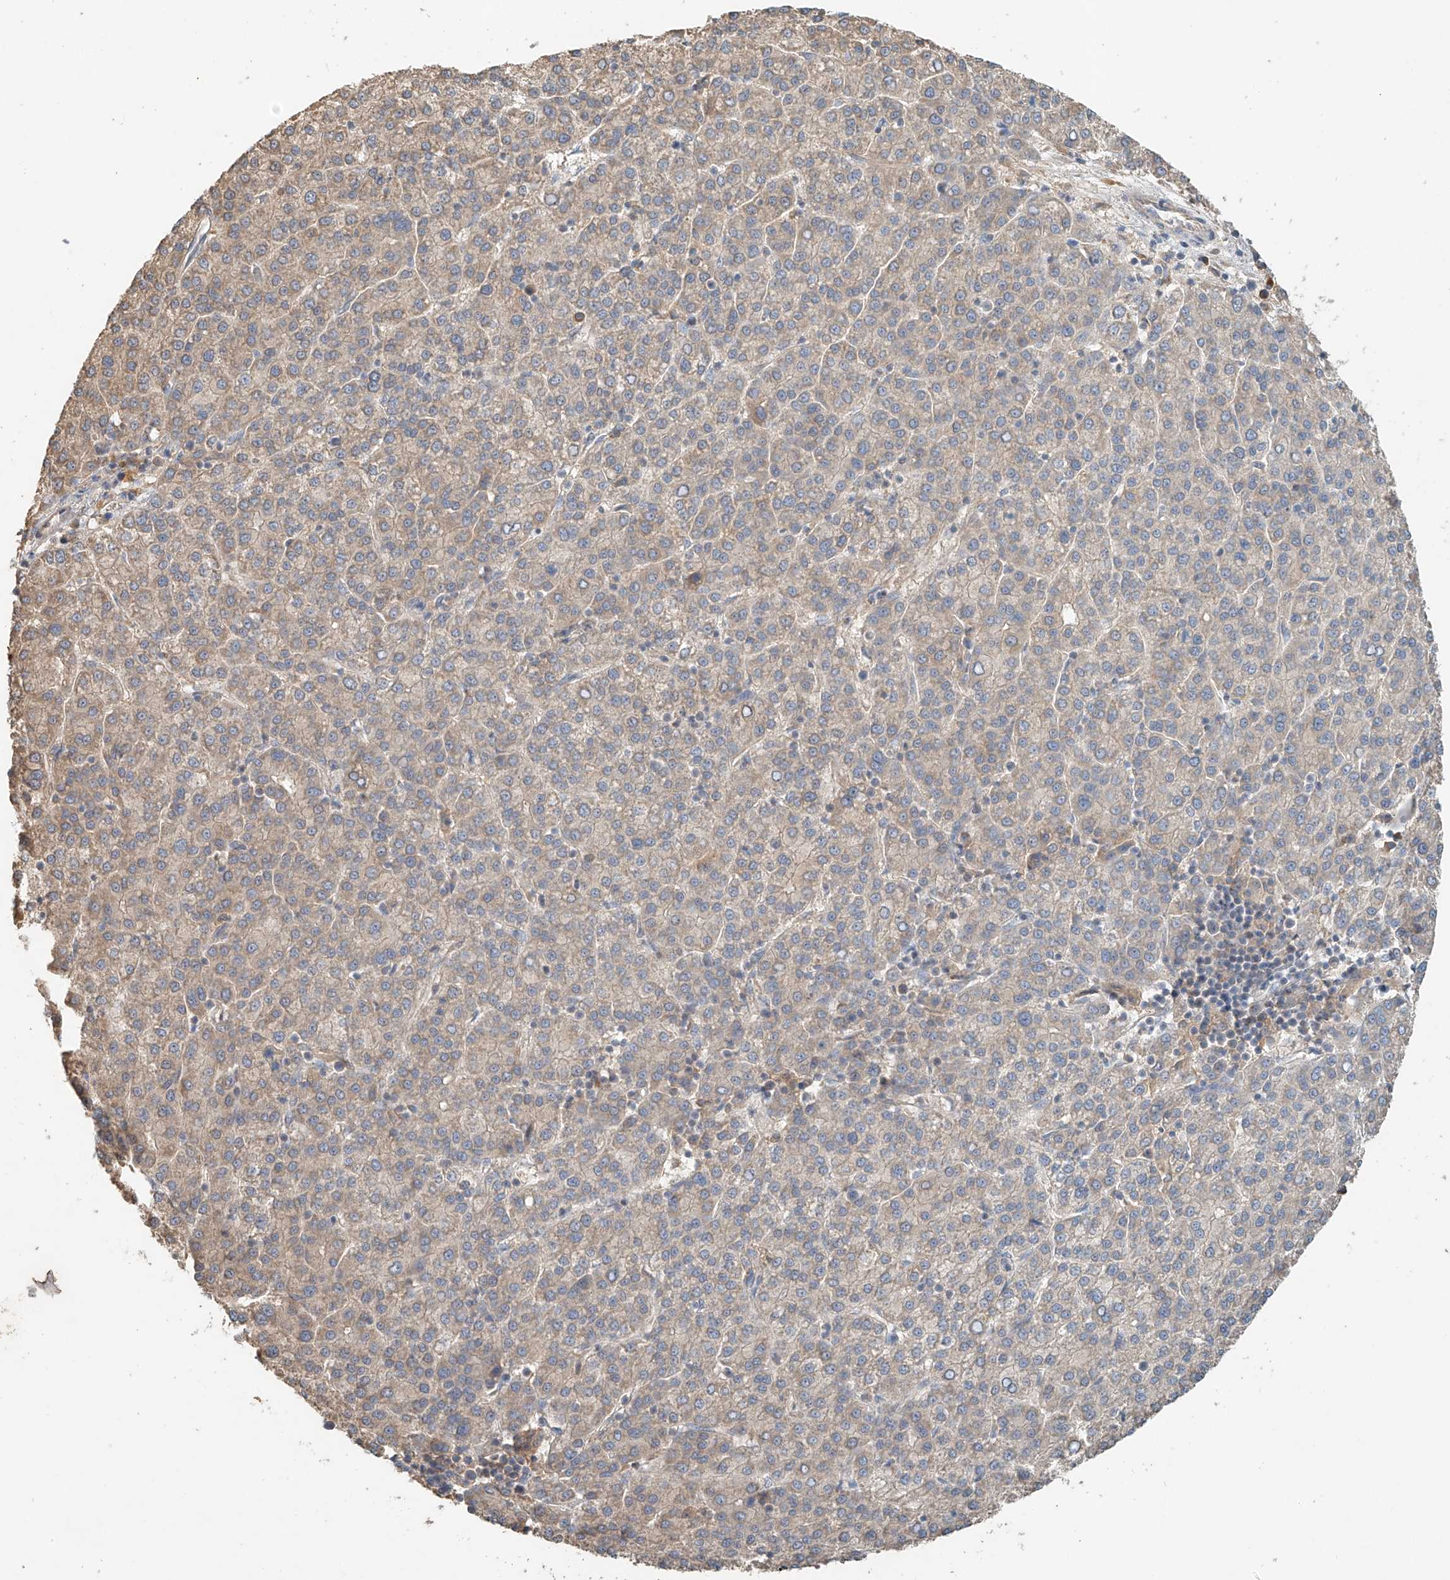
{"staining": {"intensity": "weak", "quantity": "25%-75%", "location": "cytoplasmic/membranous"}, "tissue": "liver cancer", "cell_type": "Tumor cells", "image_type": "cancer", "snomed": [{"axis": "morphology", "description": "Carcinoma, Hepatocellular, NOS"}, {"axis": "topography", "description": "Liver"}], "caption": "Liver hepatocellular carcinoma stained with immunohistochemistry displays weak cytoplasmic/membranous staining in about 25%-75% of tumor cells.", "gene": "GNB1L", "patient": {"sex": "female", "age": 58}}